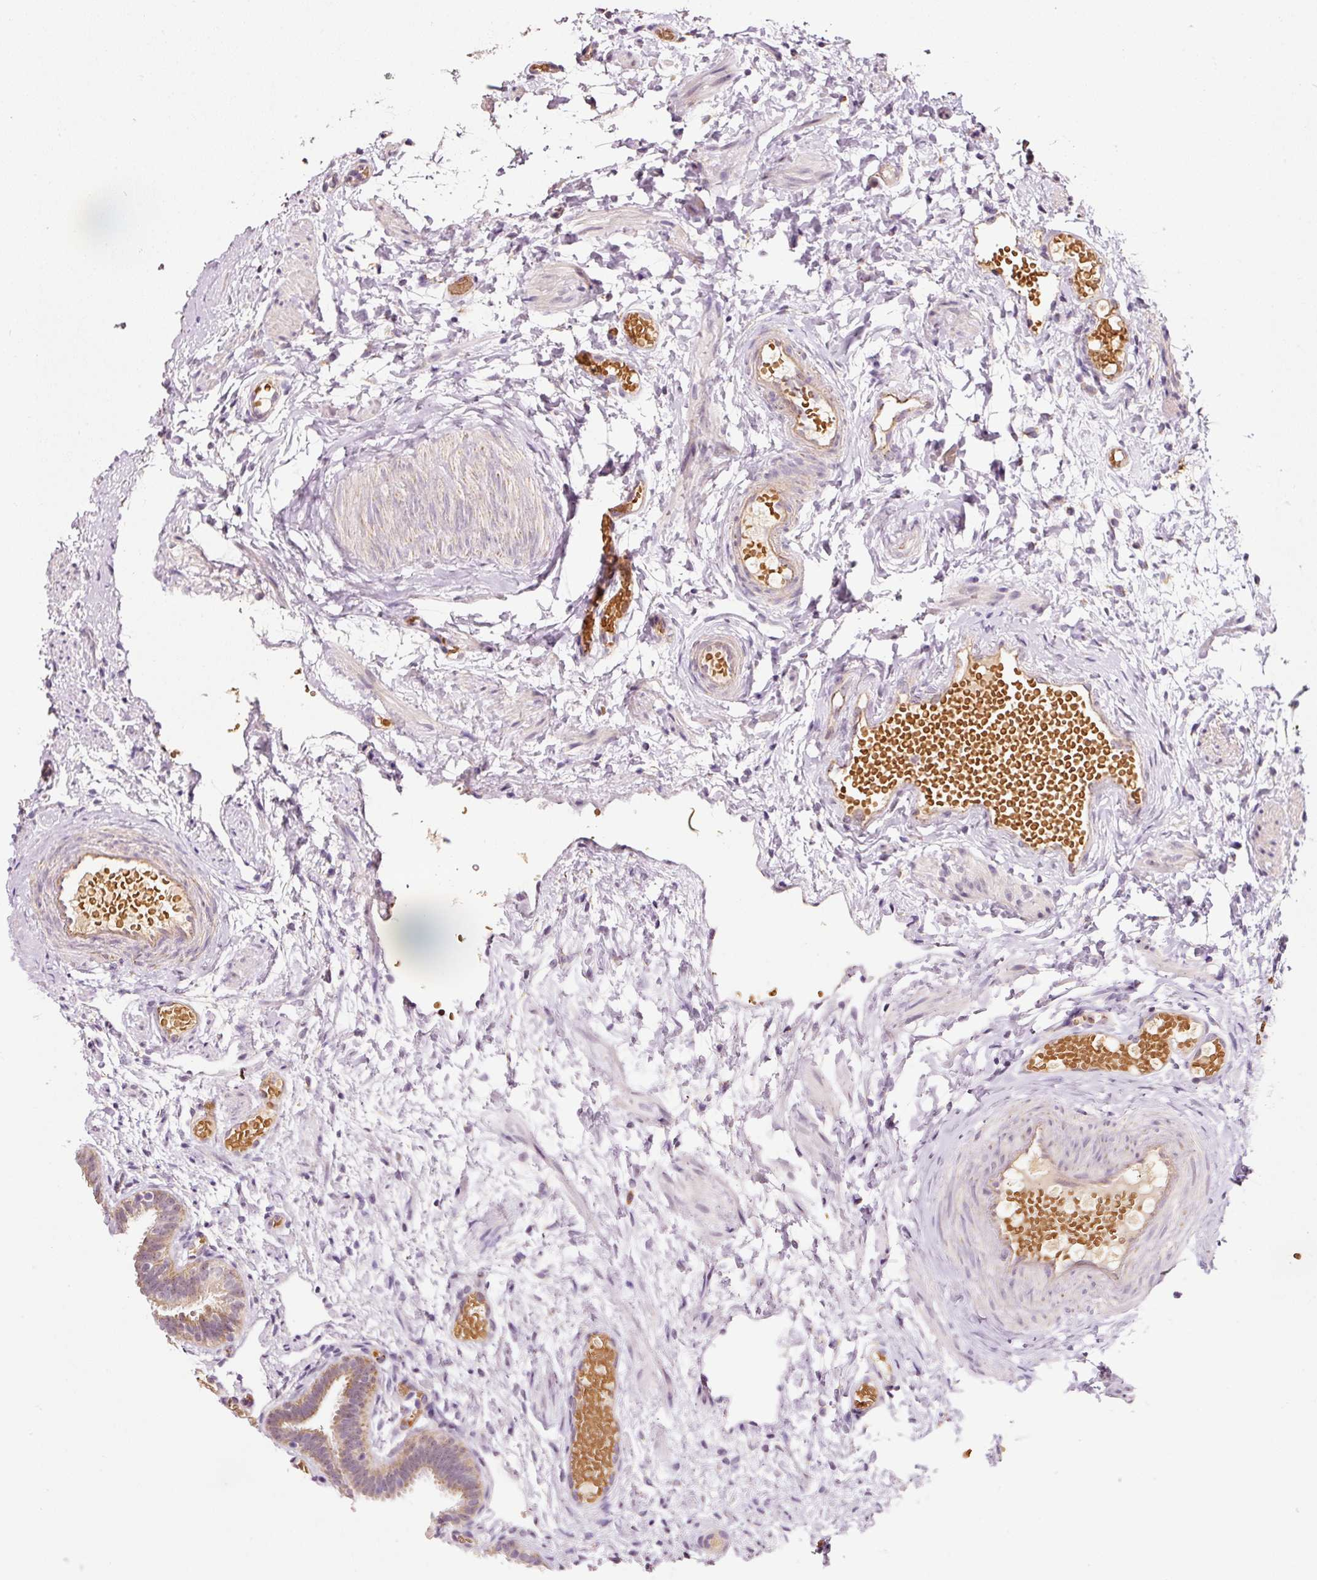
{"staining": {"intensity": "weak", "quantity": "25%-75%", "location": "cytoplasmic/membranous,nuclear"}, "tissue": "fallopian tube", "cell_type": "Glandular cells", "image_type": "normal", "snomed": [{"axis": "morphology", "description": "Normal tissue, NOS"}, {"axis": "topography", "description": "Fallopian tube"}], "caption": "Immunohistochemical staining of benign fallopian tube demonstrates 25%-75% levels of weak cytoplasmic/membranous,nuclear protein positivity in approximately 25%-75% of glandular cells.", "gene": "ZNF460", "patient": {"sex": "female", "age": 37}}